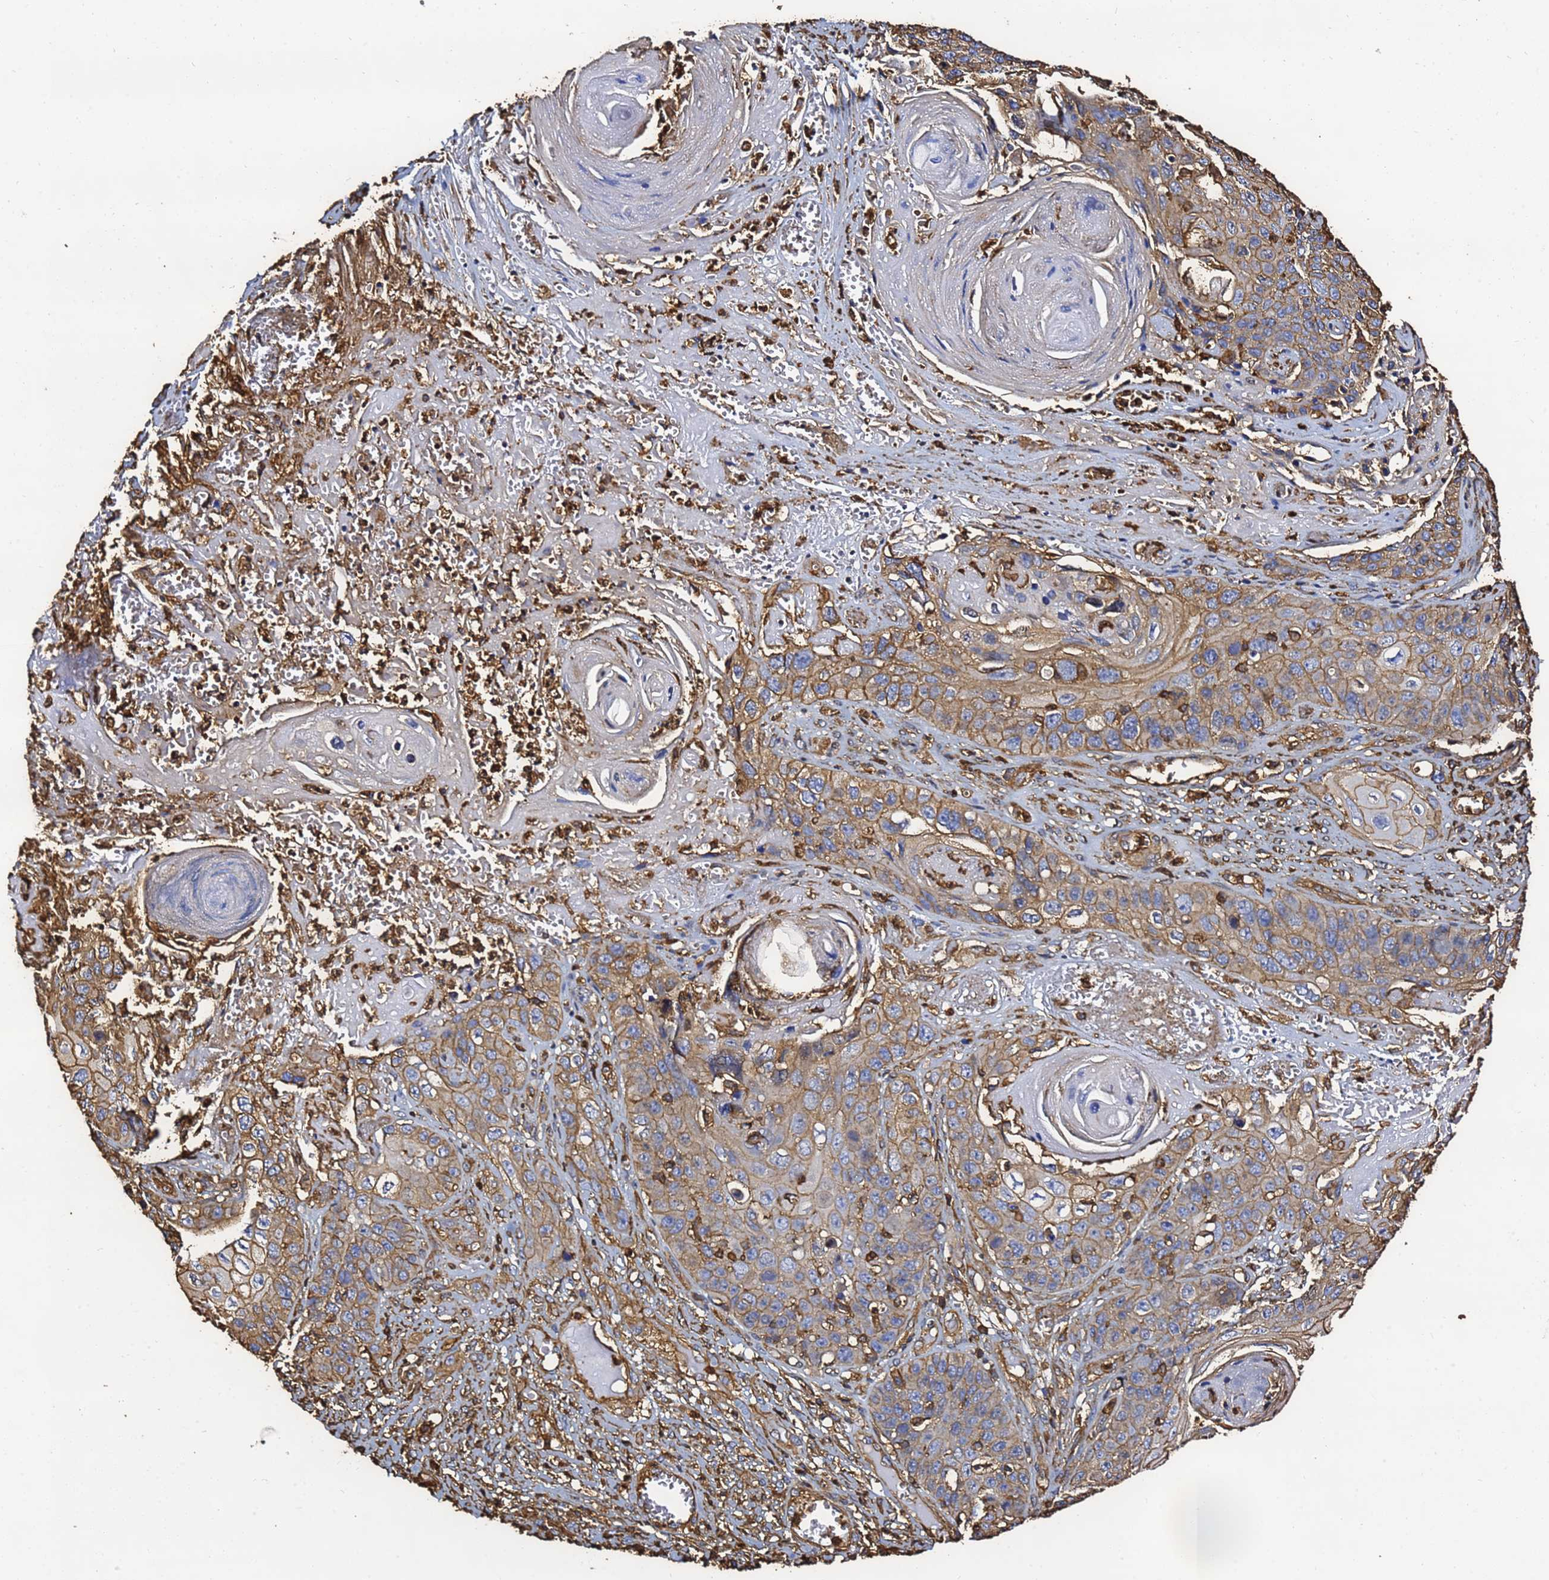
{"staining": {"intensity": "moderate", "quantity": "25%-75%", "location": "cytoplasmic/membranous"}, "tissue": "skin cancer", "cell_type": "Tumor cells", "image_type": "cancer", "snomed": [{"axis": "morphology", "description": "Squamous cell carcinoma, NOS"}, {"axis": "topography", "description": "Skin"}], "caption": "An image showing moderate cytoplasmic/membranous expression in approximately 25%-75% of tumor cells in skin cancer (squamous cell carcinoma), as visualized by brown immunohistochemical staining.", "gene": "ACTB", "patient": {"sex": "male", "age": 55}}